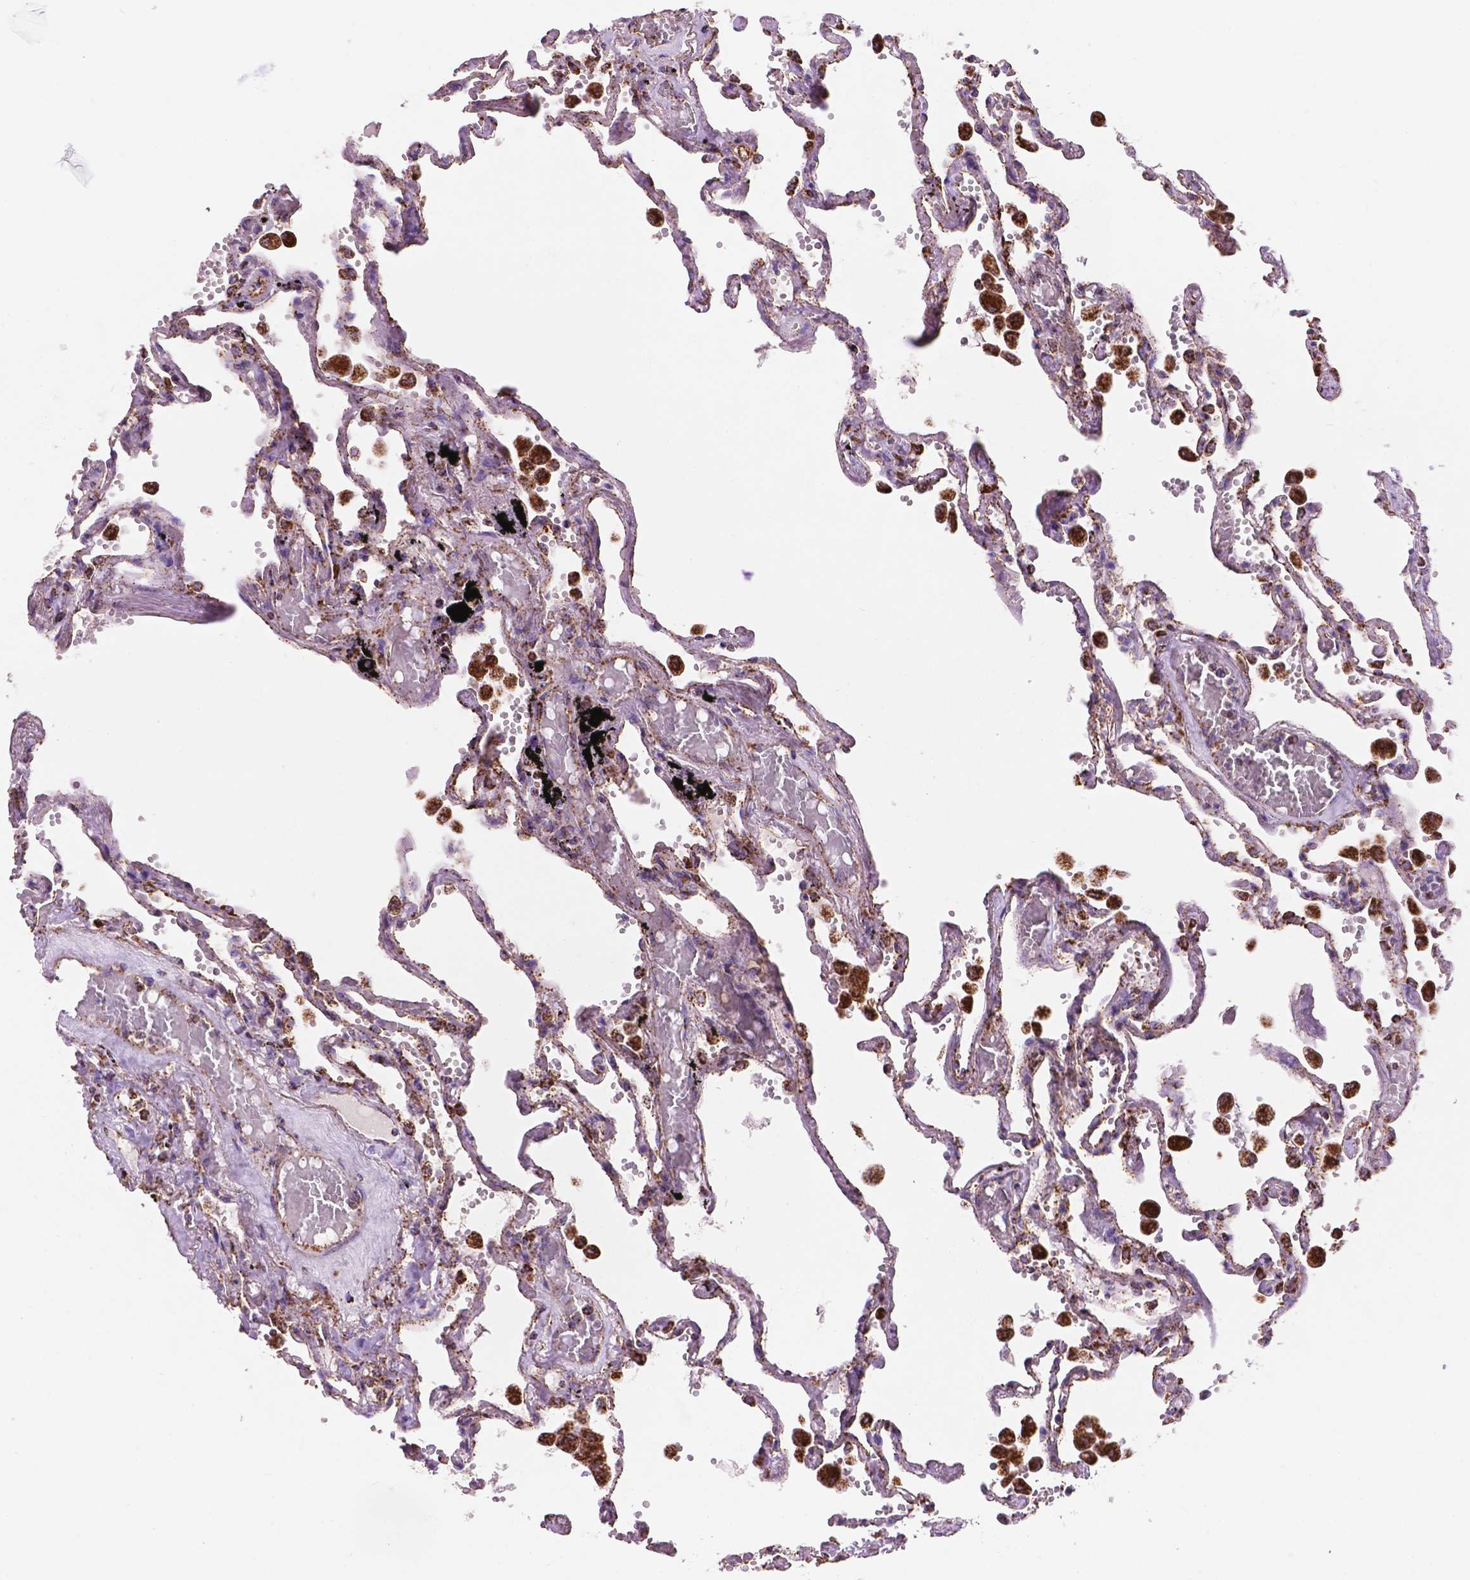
{"staining": {"intensity": "strong", "quantity": "25%-75%", "location": "cytoplasmic/membranous"}, "tissue": "lung", "cell_type": "Alveolar cells", "image_type": "normal", "snomed": [{"axis": "morphology", "description": "Normal tissue, NOS"}, {"axis": "morphology", "description": "Adenocarcinoma, NOS"}, {"axis": "topography", "description": "Cartilage tissue"}, {"axis": "topography", "description": "Lung"}], "caption": "Alveolar cells show high levels of strong cytoplasmic/membranous staining in about 25%-75% of cells in normal human lung.", "gene": "HSPD1", "patient": {"sex": "female", "age": 67}}